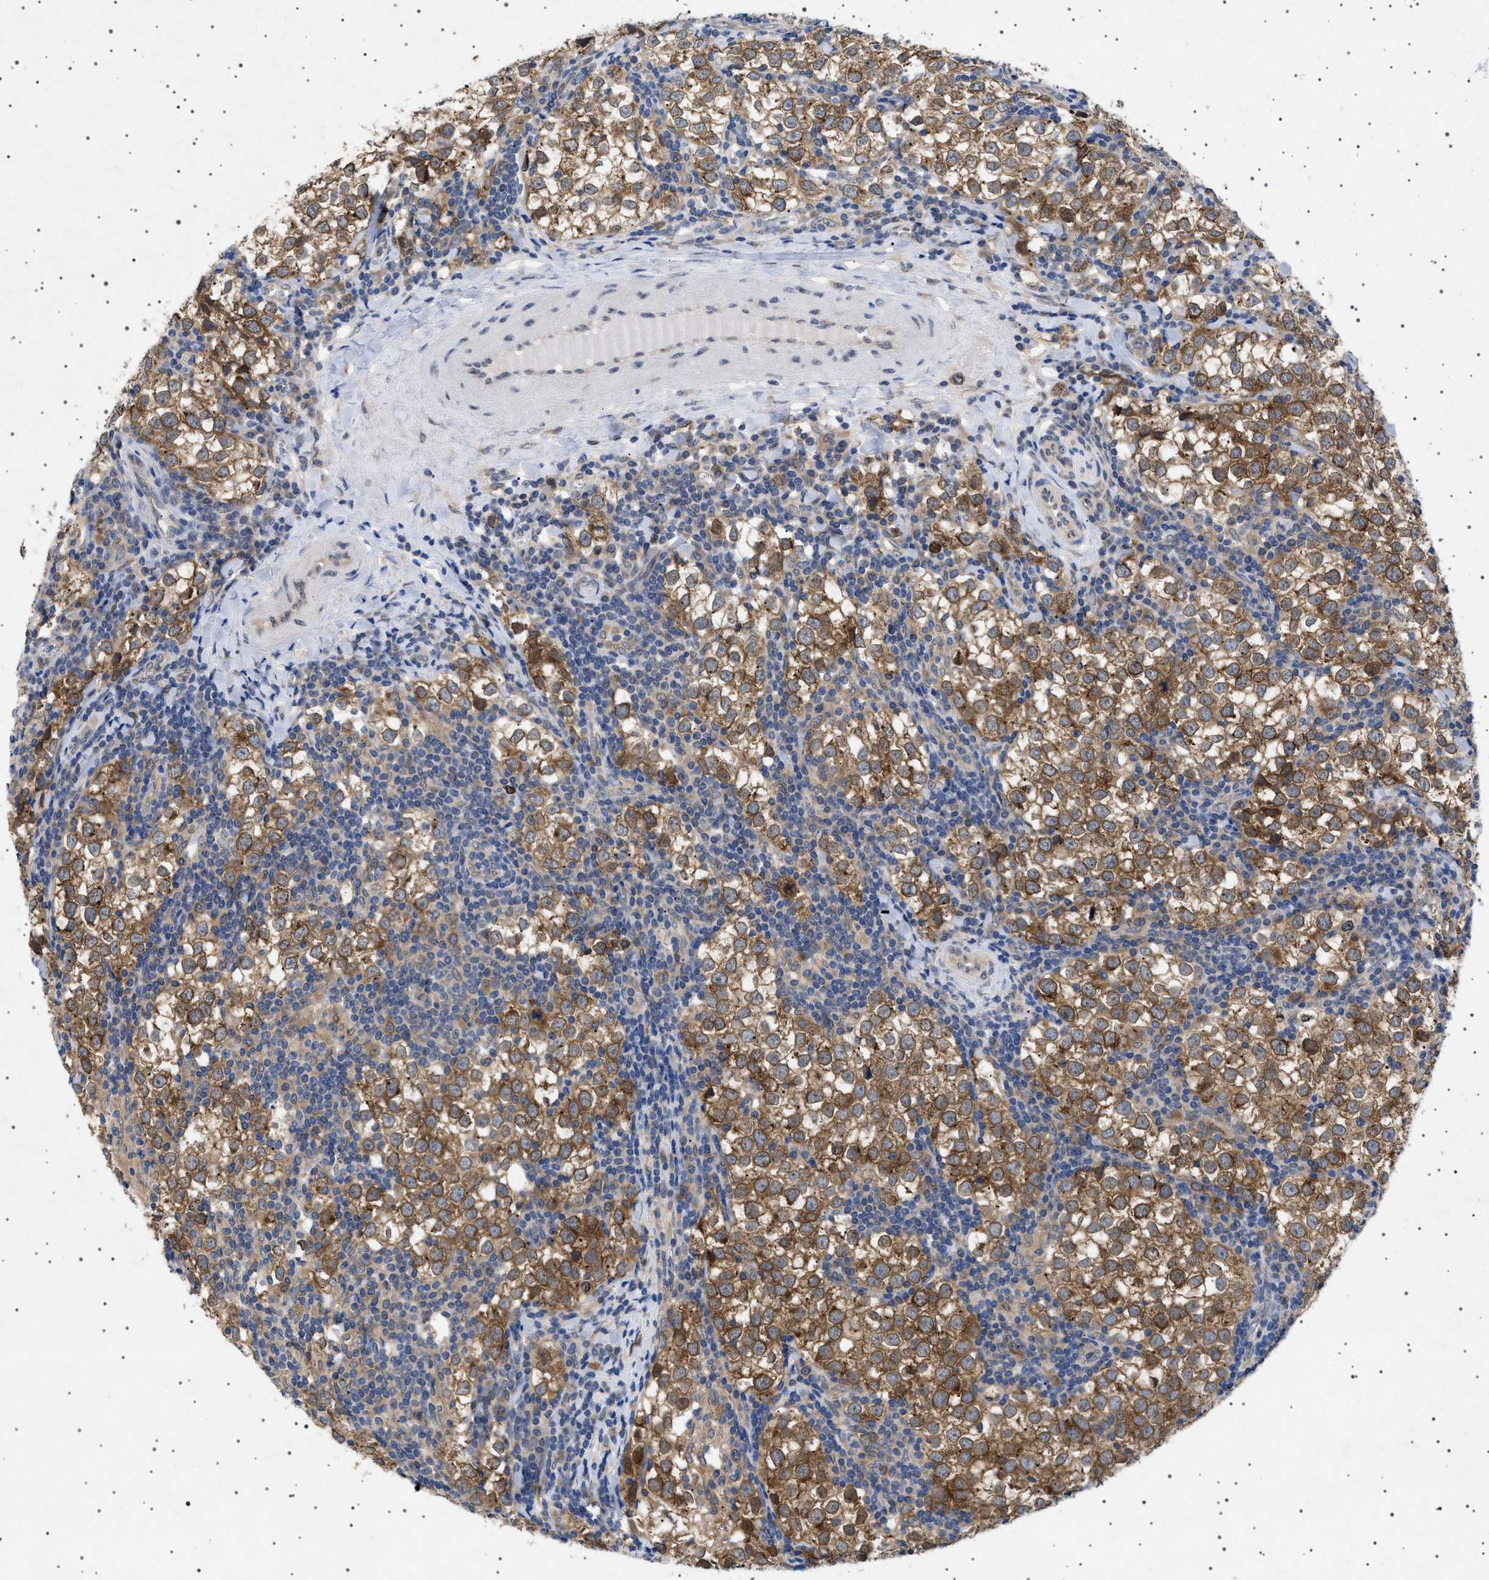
{"staining": {"intensity": "moderate", "quantity": ">75%", "location": "cytoplasmic/membranous,nuclear"}, "tissue": "testis cancer", "cell_type": "Tumor cells", "image_type": "cancer", "snomed": [{"axis": "morphology", "description": "Seminoma, NOS"}, {"axis": "morphology", "description": "Carcinoma, Embryonal, NOS"}, {"axis": "topography", "description": "Testis"}], "caption": "IHC of human embryonal carcinoma (testis) reveals medium levels of moderate cytoplasmic/membranous and nuclear staining in about >75% of tumor cells.", "gene": "NUP93", "patient": {"sex": "male", "age": 36}}